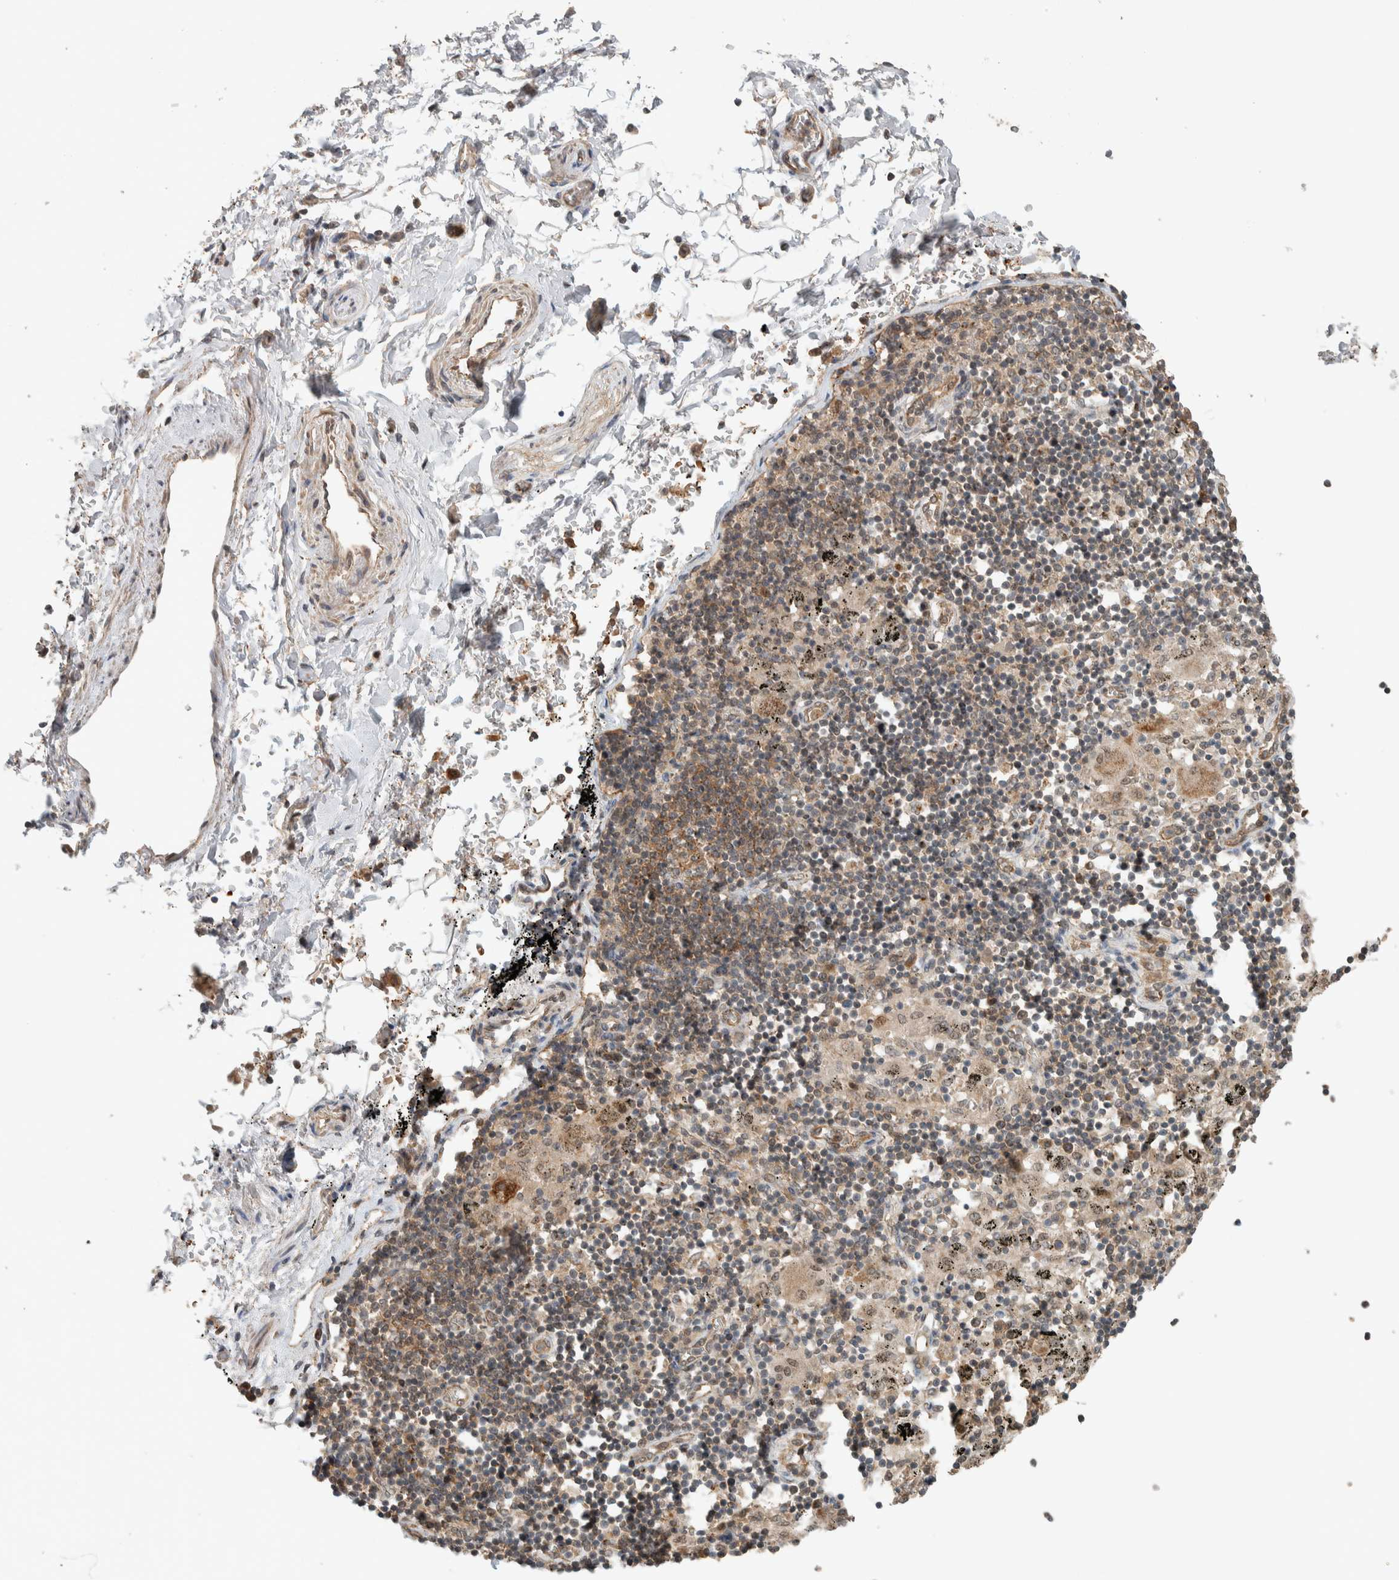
{"staining": {"intensity": "negative", "quantity": "none", "location": "none"}, "tissue": "adipose tissue", "cell_type": "Adipocytes", "image_type": "normal", "snomed": [{"axis": "morphology", "description": "Normal tissue, NOS"}, {"axis": "topography", "description": "Cartilage tissue"}, {"axis": "topography", "description": "Lung"}], "caption": "Immunohistochemistry (IHC) of normal adipose tissue displays no expression in adipocytes. (DAB immunohistochemistry (IHC) with hematoxylin counter stain).", "gene": "DEPTOR", "patient": {"sex": "female", "age": 77}}